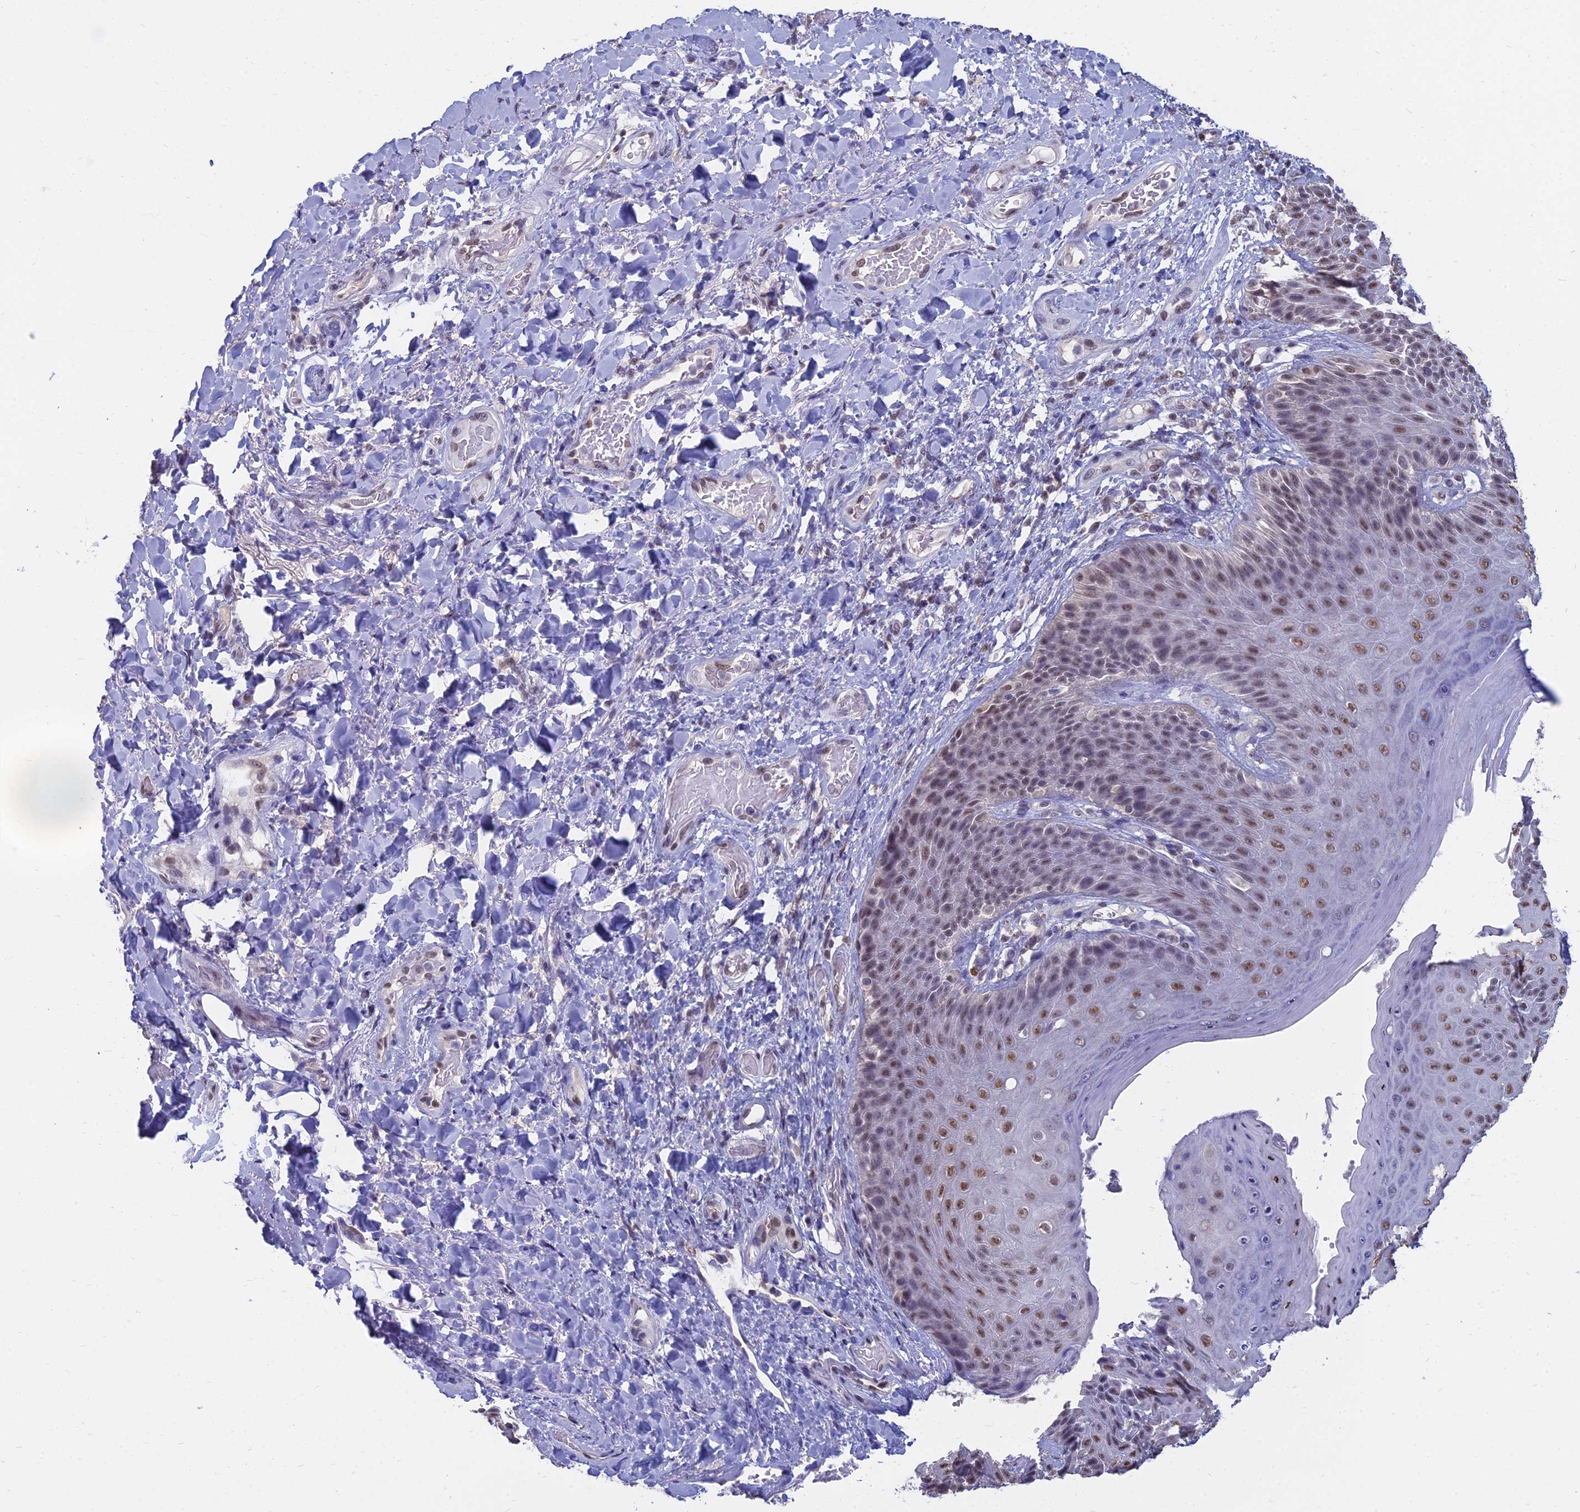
{"staining": {"intensity": "moderate", "quantity": ">75%", "location": "nuclear"}, "tissue": "skin", "cell_type": "Epidermal cells", "image_type": "normal", "snomed": [{"axis": "morphology", "description": "Normal tissue, NOS"}, {"axis": "topography", "description": "Anal"}], "caption": "Moderate nuclear staining for a protein is appreciated in approximately >75% of epidermal cells of normal skin using immunohistochemistry.", "gene": "SRSF7", "patient": {"sex": "female", "age": 89}}